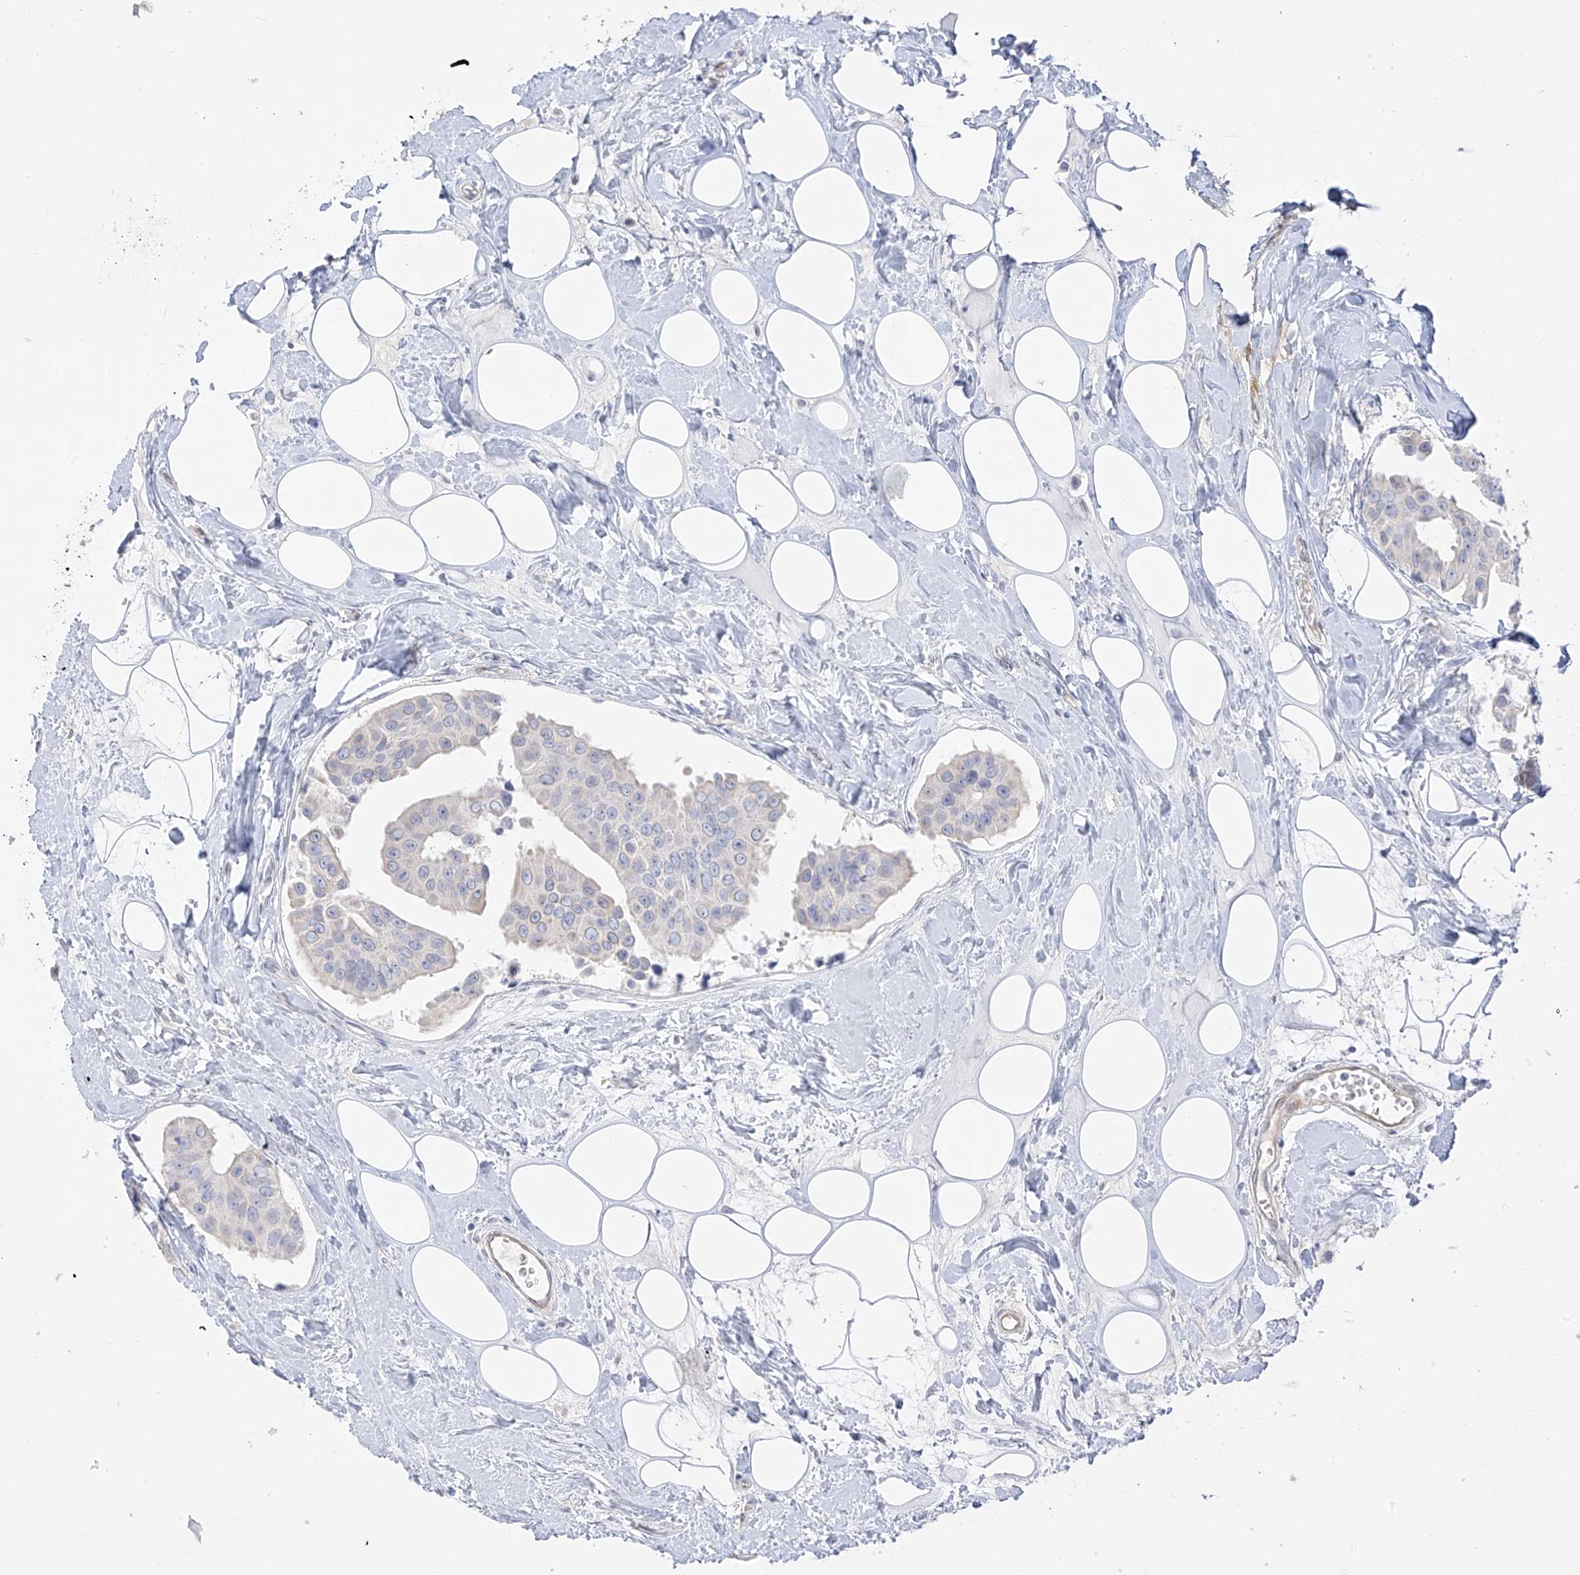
{"staining": {"intensity": "negative", "quantity": "none", "location": "none"}, "tissue": "breast cancer", "cell_type": "Tumor cells", "image_type": "cancer", "snomed": [{"axis": "morphology", "description": "Normal tissue, NOS"}, {"axis": "morphology", "description": "Duct carcinoma"}, {"axis": "topography", "description": "Breast"}], "caption": "Immunohistochemistry image of neoplastic tissue: human breast cancer stained with DAB (3,3'-diaminobenzidine) shows no significant protein staining in tumor cells.", "gene": "DCDC2", "patient": {"sex": "female", "age": 39}}